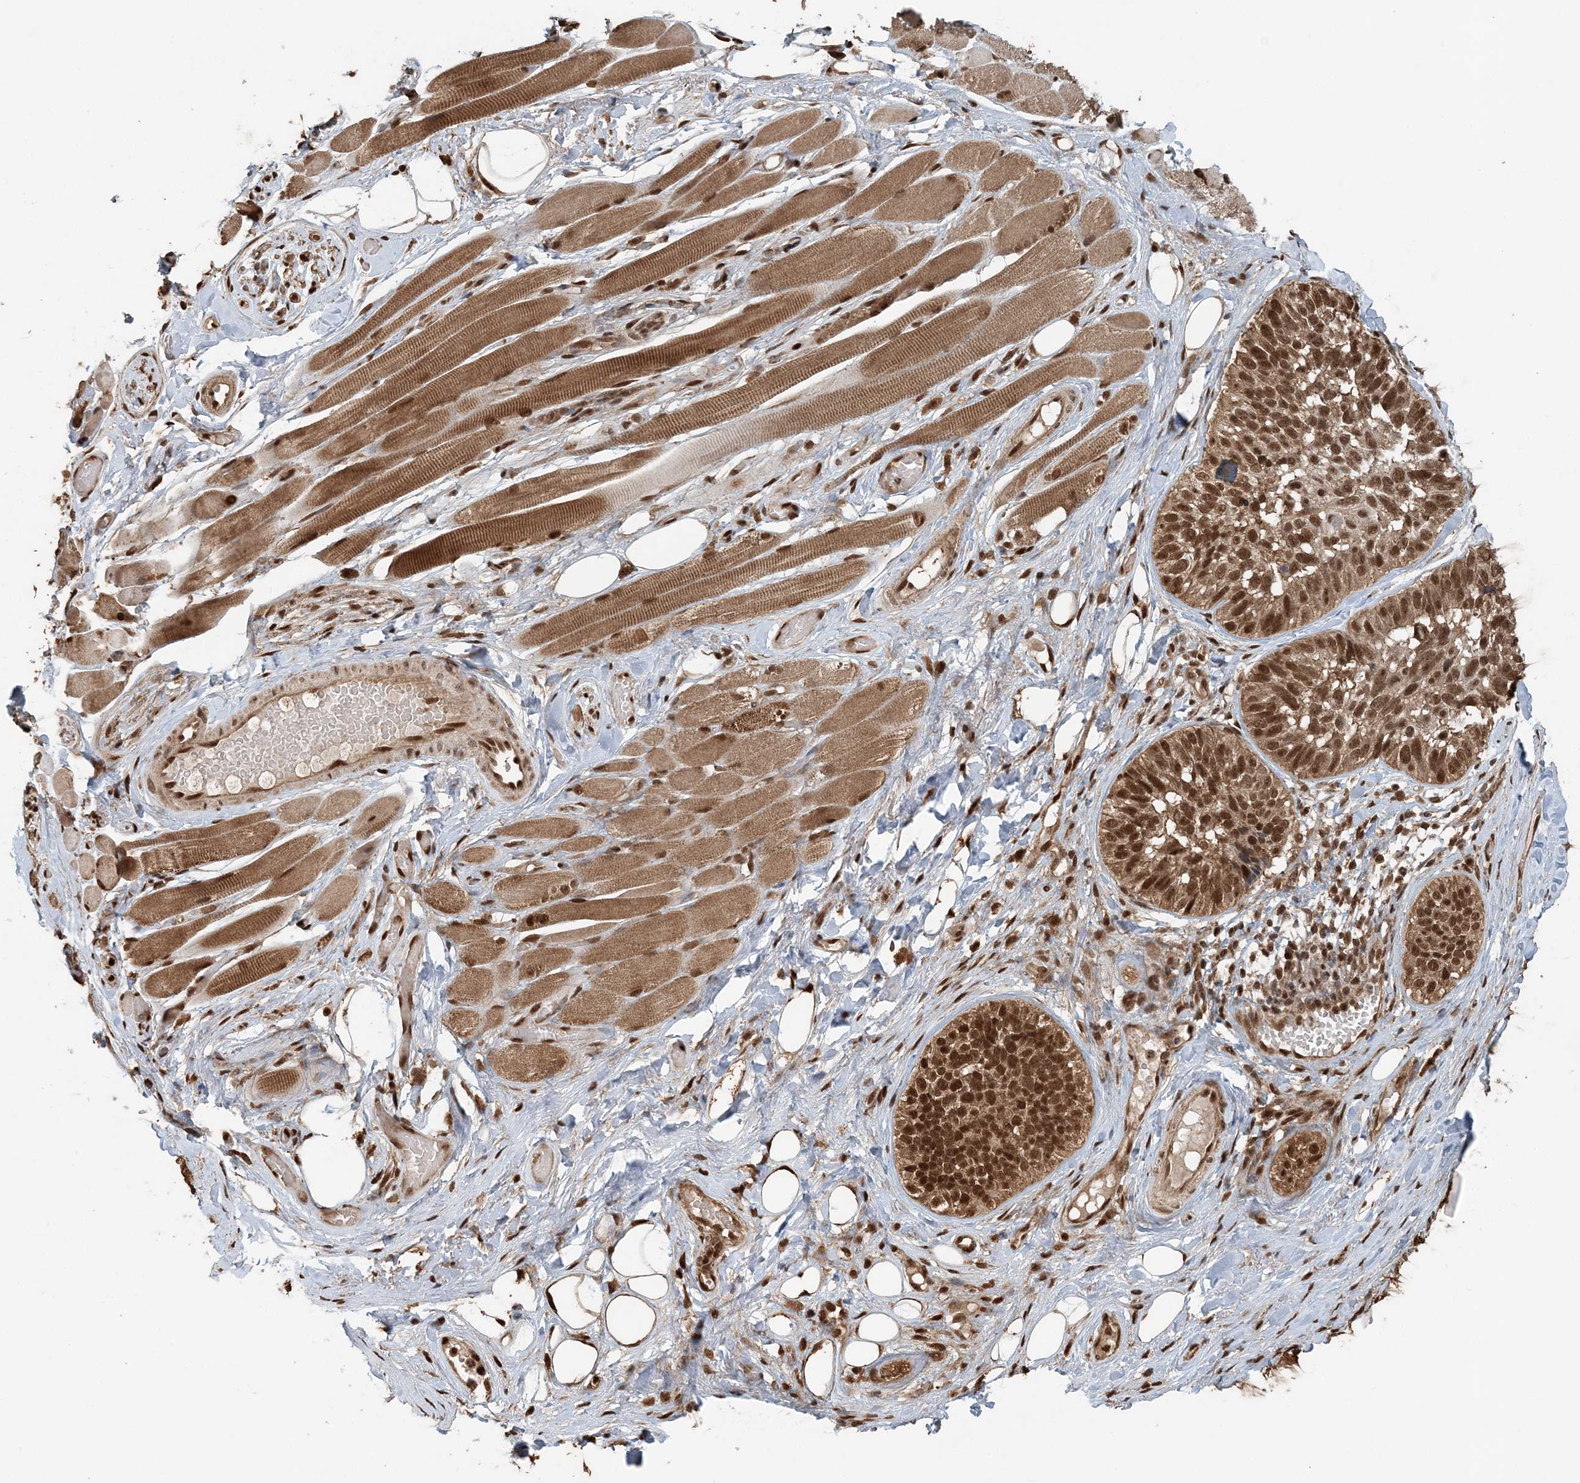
{"staining": {"intensity": "moderate", "quantity": ">75%", "location": "cytoplasmic/membranous,nuclear"}, "tissue": "skin cancer", "cell_type": "Tumor cells", "image_type": "cancer", "snomed": [{"axis": "morphology", "description": "Basal cell carcinoma"}, {"axis": "topography", "description": "Skin"}], "caption": "Immunohistochemical staining of human skin cancer (basal cell carcinoma) exhibits medium levels of moderate cytoplasmic/membranous and nuclear staining in approximately >75% of tumor cells. Nuclei are stained in blue.", "gene": "ARHGAP35", "patient": {"sex": "male", "age": 62}}